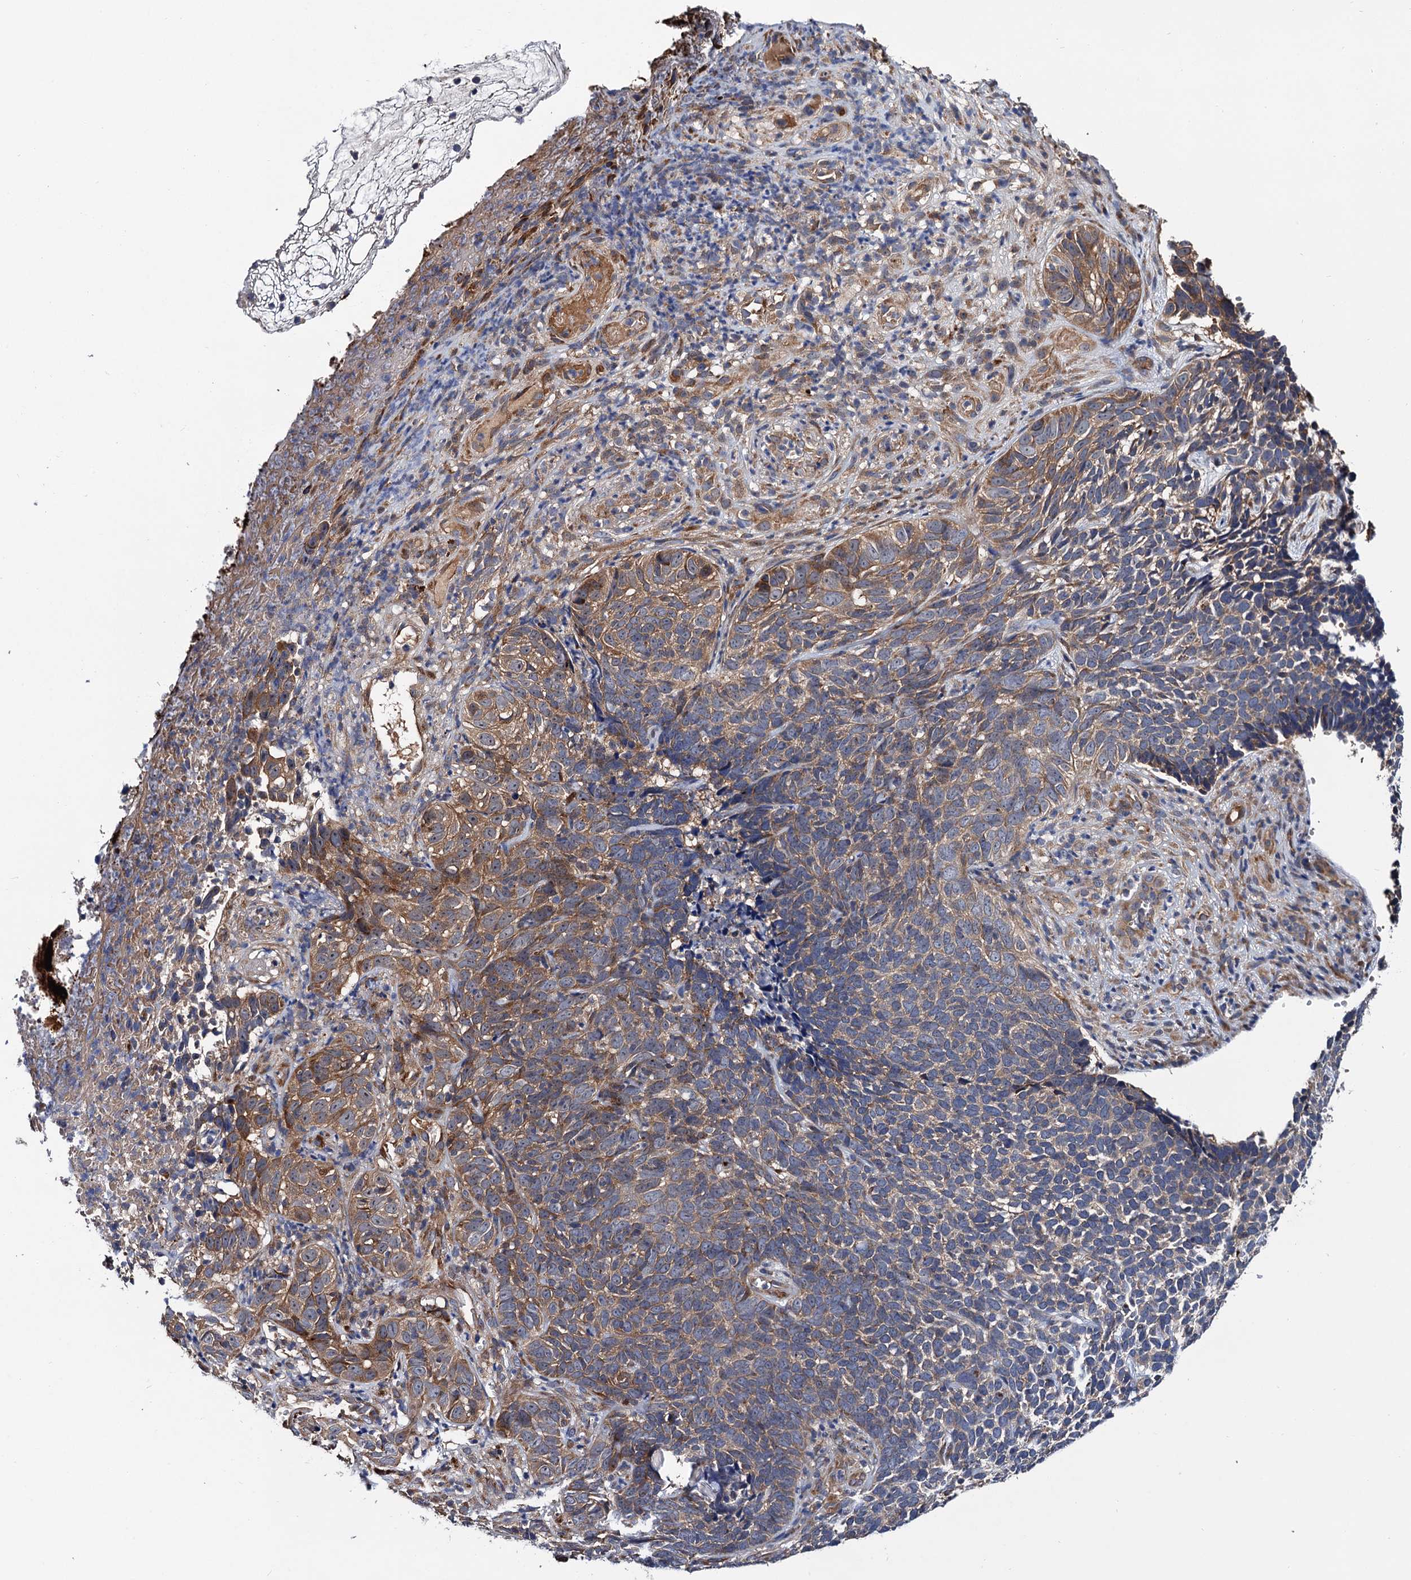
{"staining": {"intensity": "moderate", "quantity": "25%-75%", "location": "cytoplasmic/membranous"}, "tissue": "skin cancer", "cell_type": "Tumor cells", "image_type": "cancer", "snomed": [{"axis": "morphology", "description": "Basal cell carcinoma"}, {"axis": "topography", "description": "Skin"}], "caption": "Immunohistochemical staining of human basal cell carcinoma (skin) shows medium levels of moderate cytoplasmic/membranous expression in approximately 25%-75% of tumor cells. (Stains: DAB (3,3'-diaminobenzidine) in brown, nuclei in blue, Microscopy: brightfield microscopy at high magnification).", "gene": "TRMT112", "patient": {"sex": "female", "age": 84}}